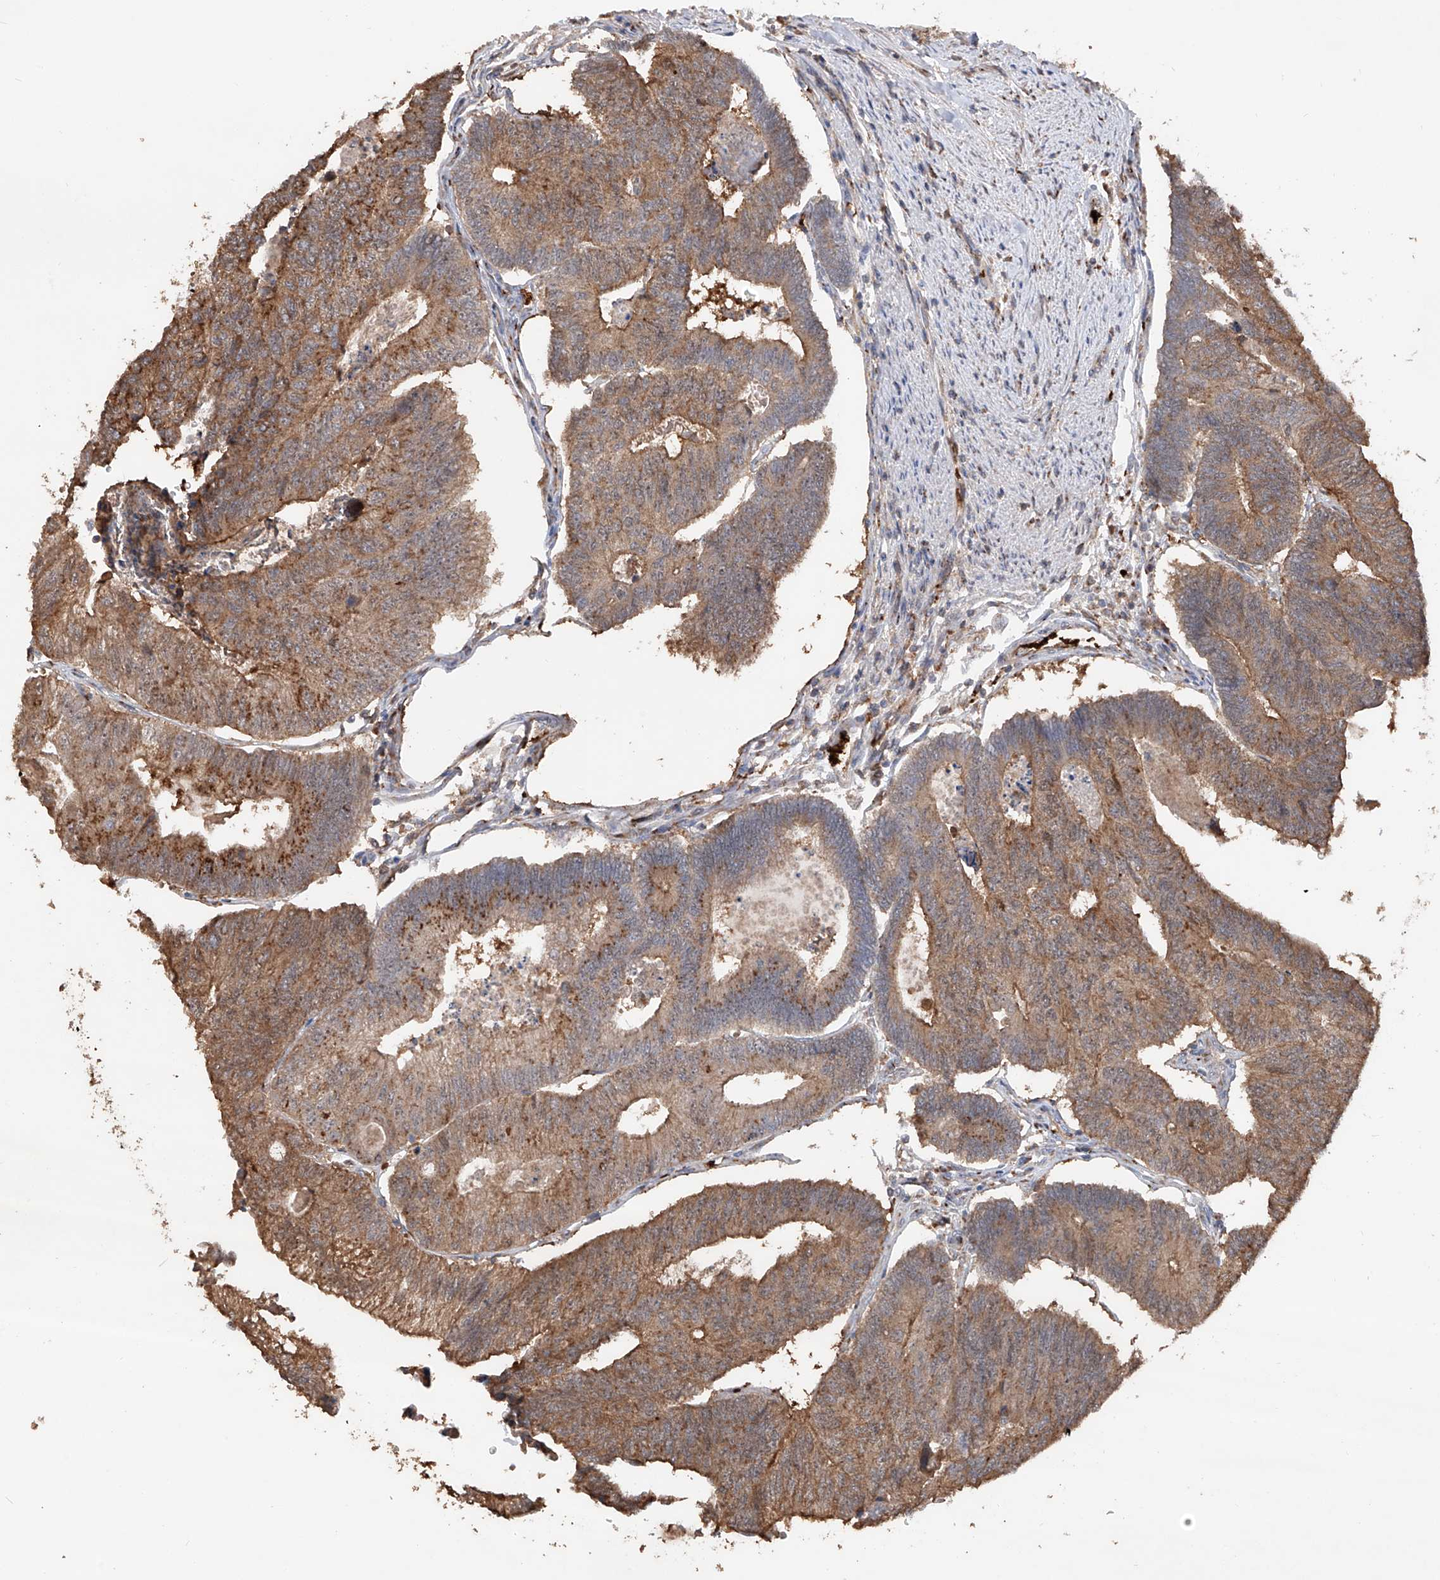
{"staining": {"intensity": "moderate", "quantity": ">75%", "location": "cytoplasmic/membranous"}, "tissue": "colorectal cancer", "cell_type": "Tumor cells", "image_type": "cancer", "snomed": [{"axis": "morphology", "description": "Adenocarcinoma, NOS"}, {"axis": "topography", "description": "Colon"}], "caption": "A medium amount of moderate cytoplasmic/membranous staining is present in about >75% of tumor cells in colorectal adenocarcinoma tissue.", "gene": "EDN1", "patient": {"sex": "female", "age": 67}}